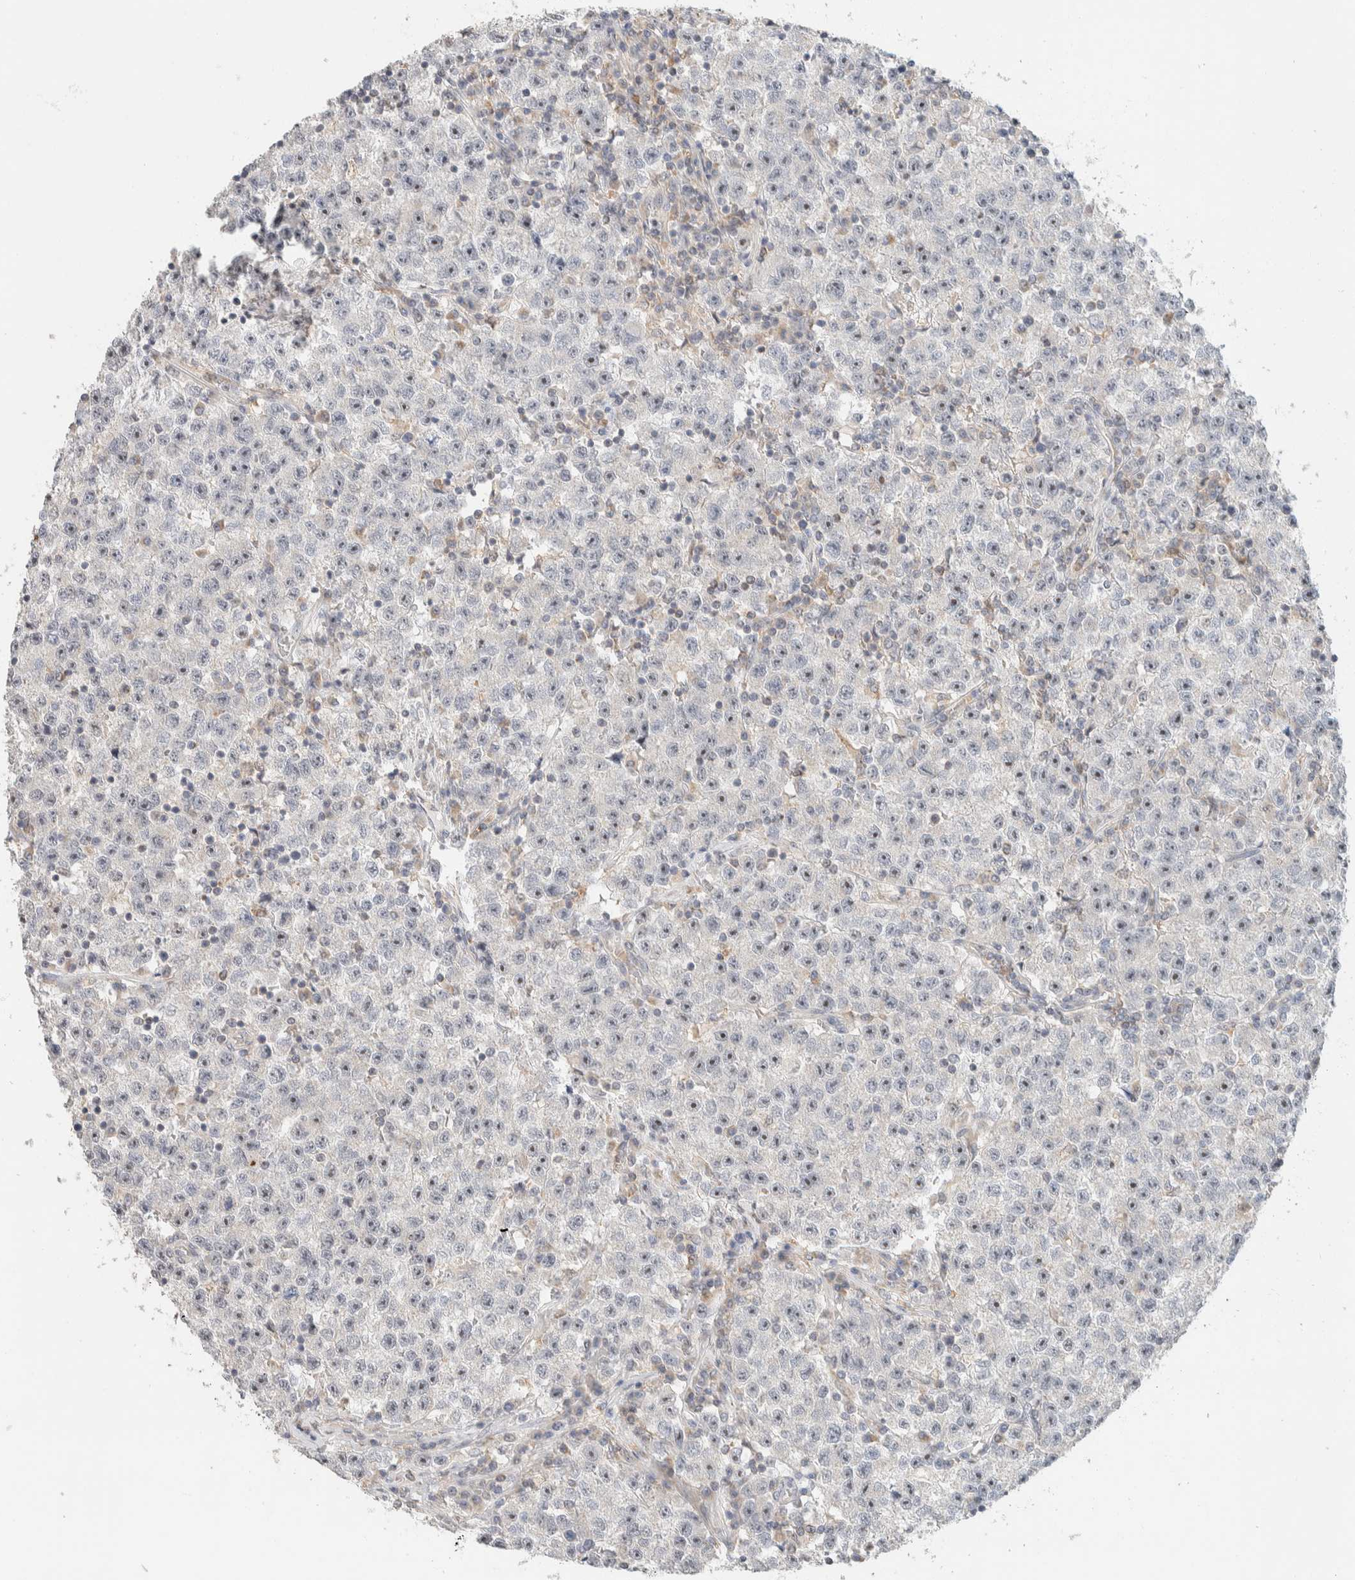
{"staining": {"intensity": "negative", "quantity": "none", "location": "none"}, "tissue": "testis cancer", "cell_type": "Tumor cells", "image_type": "cancer", "snomed": [{"axis": "morphology", "description": "Seminoma, NOS"}, {"axis": "topography", "description": "Testis"}], "caption": "Seminoma (testis) stained for a protein using immunohistochemistry shows no positivity tumor cells.", "gene": "HDHD3", "patient": {"sex": "male", "age": 22}}